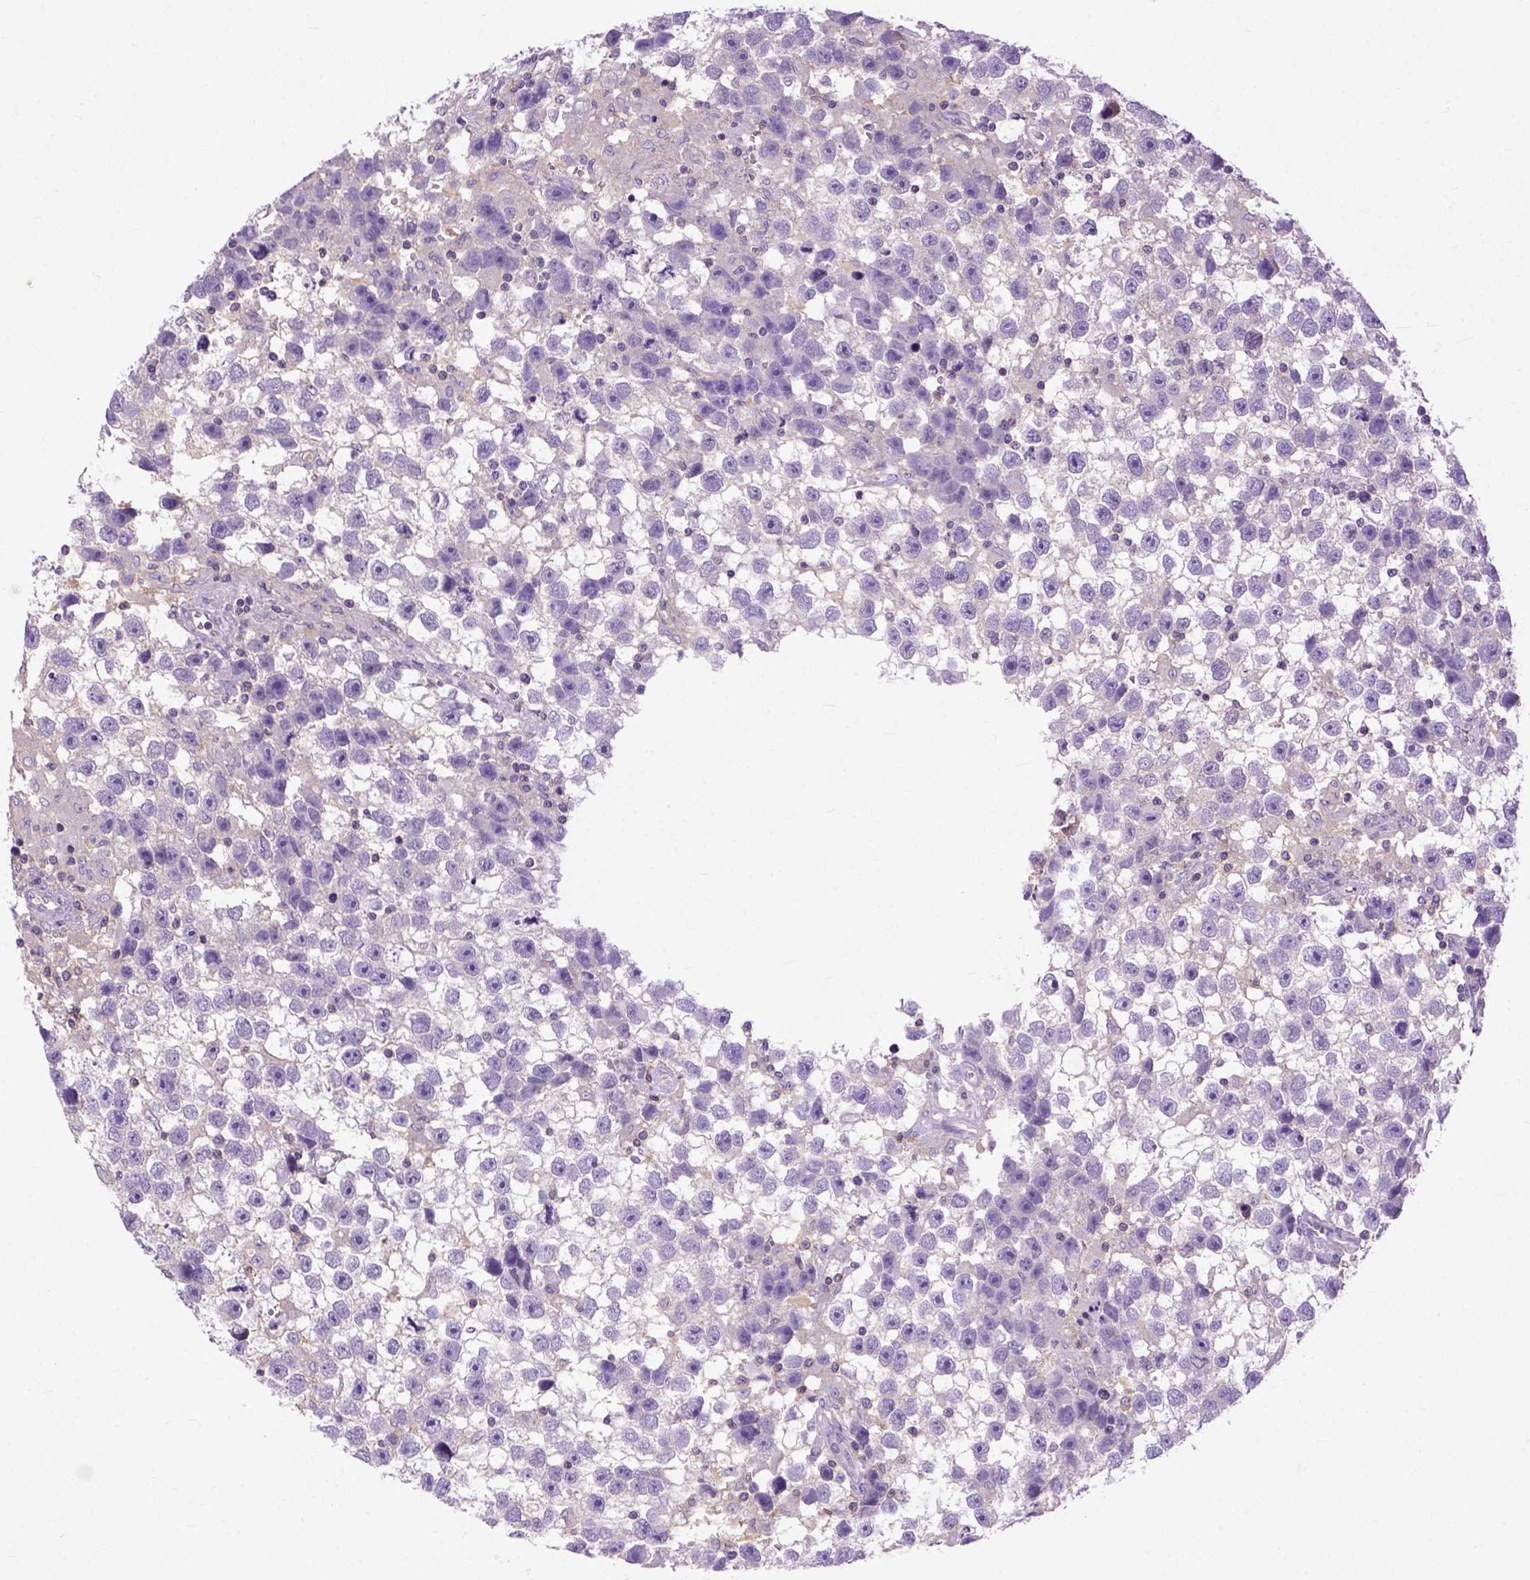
{"staining": {"intensity": "weak", "quantity": "25%-75%", "location": "cytoplasmic/membranous"}, "tissue": "testis cancer", "cell_type": "Tumor cells", "image_type": "cancer", "snomed": [{"axis": "morphology", "description": "Seminoma, NOS"}, {"axis": "topography", "description": "Testis"}], "caption": "Immunohistochemical staining of human testis cancer exhibits low levels of weak cytoplasmic/membranous expression in approximately 25%-75% of tumor cells.", "gene": "NAMPT", "patient": {"sex": "male", "age": 43}}